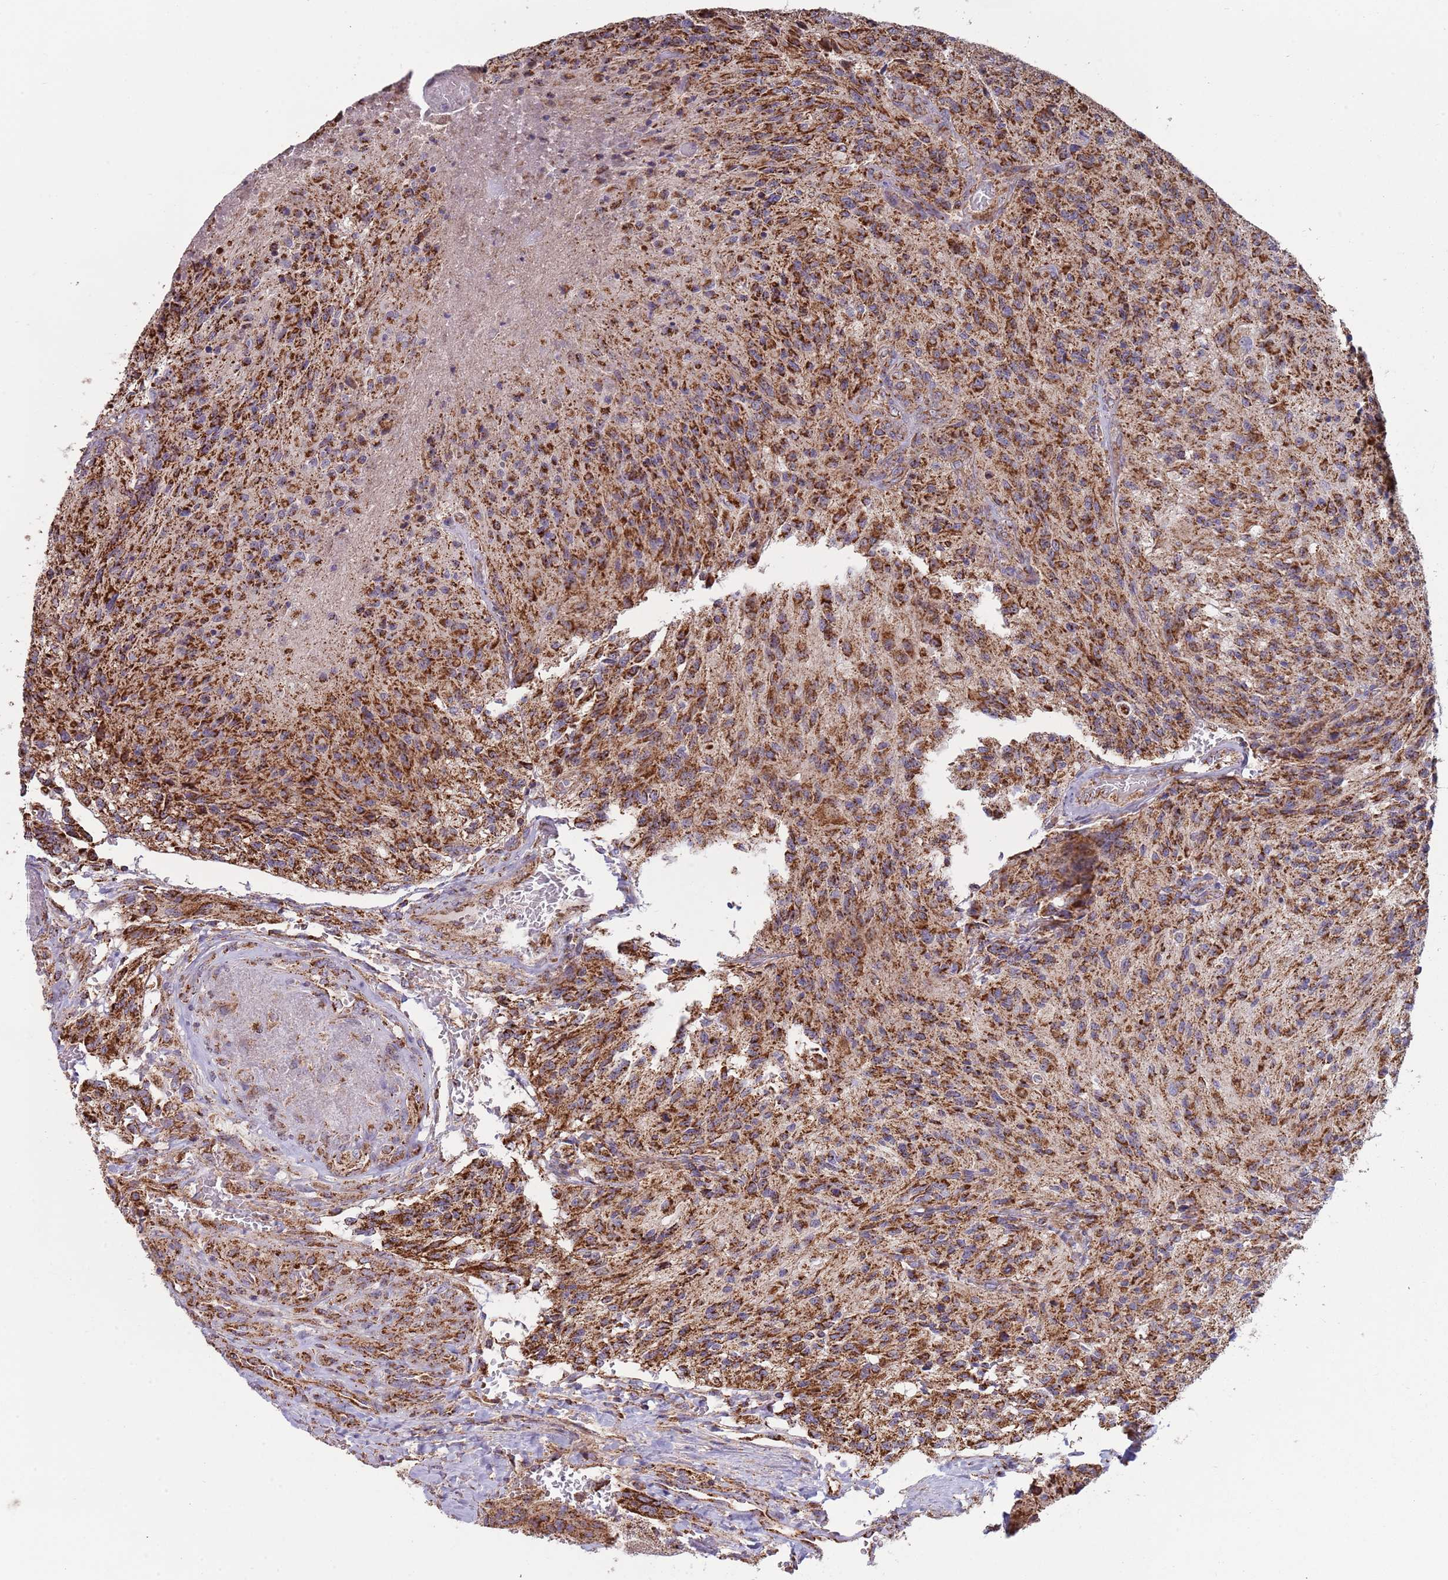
{"staining": {"intensity": "strong", "quantity": ">75%", "location": "cytoplasmic/membranous"}, "tissue": "glioma", "cell_type": "Tumor cells", "image_type": "cancer", "snomed": [{"axis": "morphology", "description": "Normal tissue, NOS"}, {"axis": "morphology", "description": "Glioma, malignant, High grade"}, {"axis": "topography", "description": "Cerebral cortex"}], "caption": "Immunohistochemical staining of malignant high-grade glioma exhibits strong cytoplasmic/membranous protein positivity in approximately >75% of tumor cells.", "gene": "VPS16", "patient": {"sex": "male", "age": 56}}